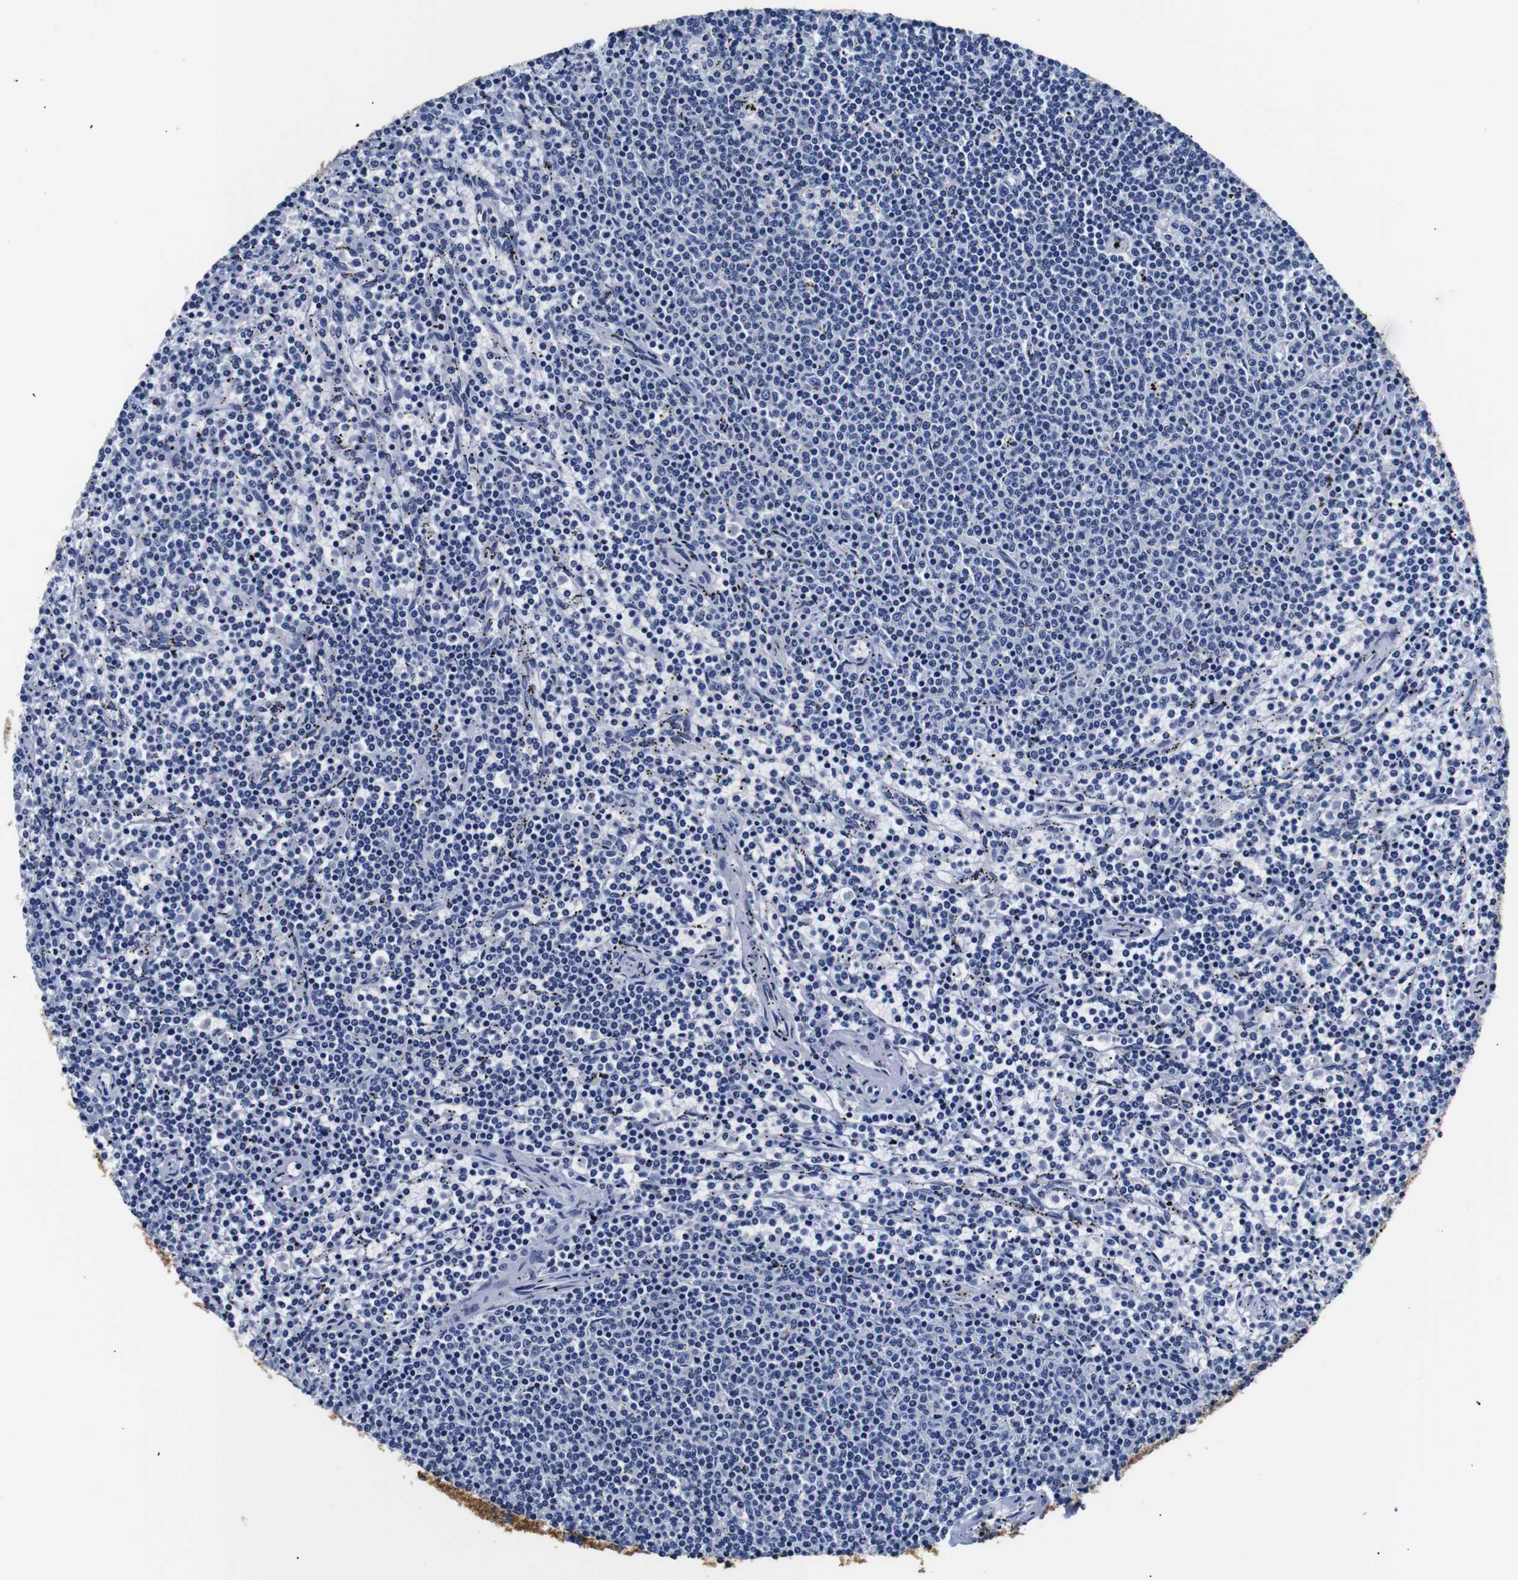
{"staining": {"intensity": "negative", "quantity": "none", "location": "none"}, "tissue": "lymphoma", "cell_type": "Tumor cells", "image_type": "cancer", "snomed": [{"axis": "morphology", "description": "Malignant lymphoma, non-Hodgkin's type, Low grade"}, {"axis": "topography", "description": "Spleen"}], "caption": "A histopathology image of human low-grade malignant lymphoma, non-Hodgkin's type is negative for staining in tumor cells. (Stains: DAB (3,3'-diaminobenzidine) IHC with hematoxylin counter stain, Microscopy: brightfield microscopy at high magnification).", "gene": "GAP43", "patient": {"sex": "female", "age": 50}}